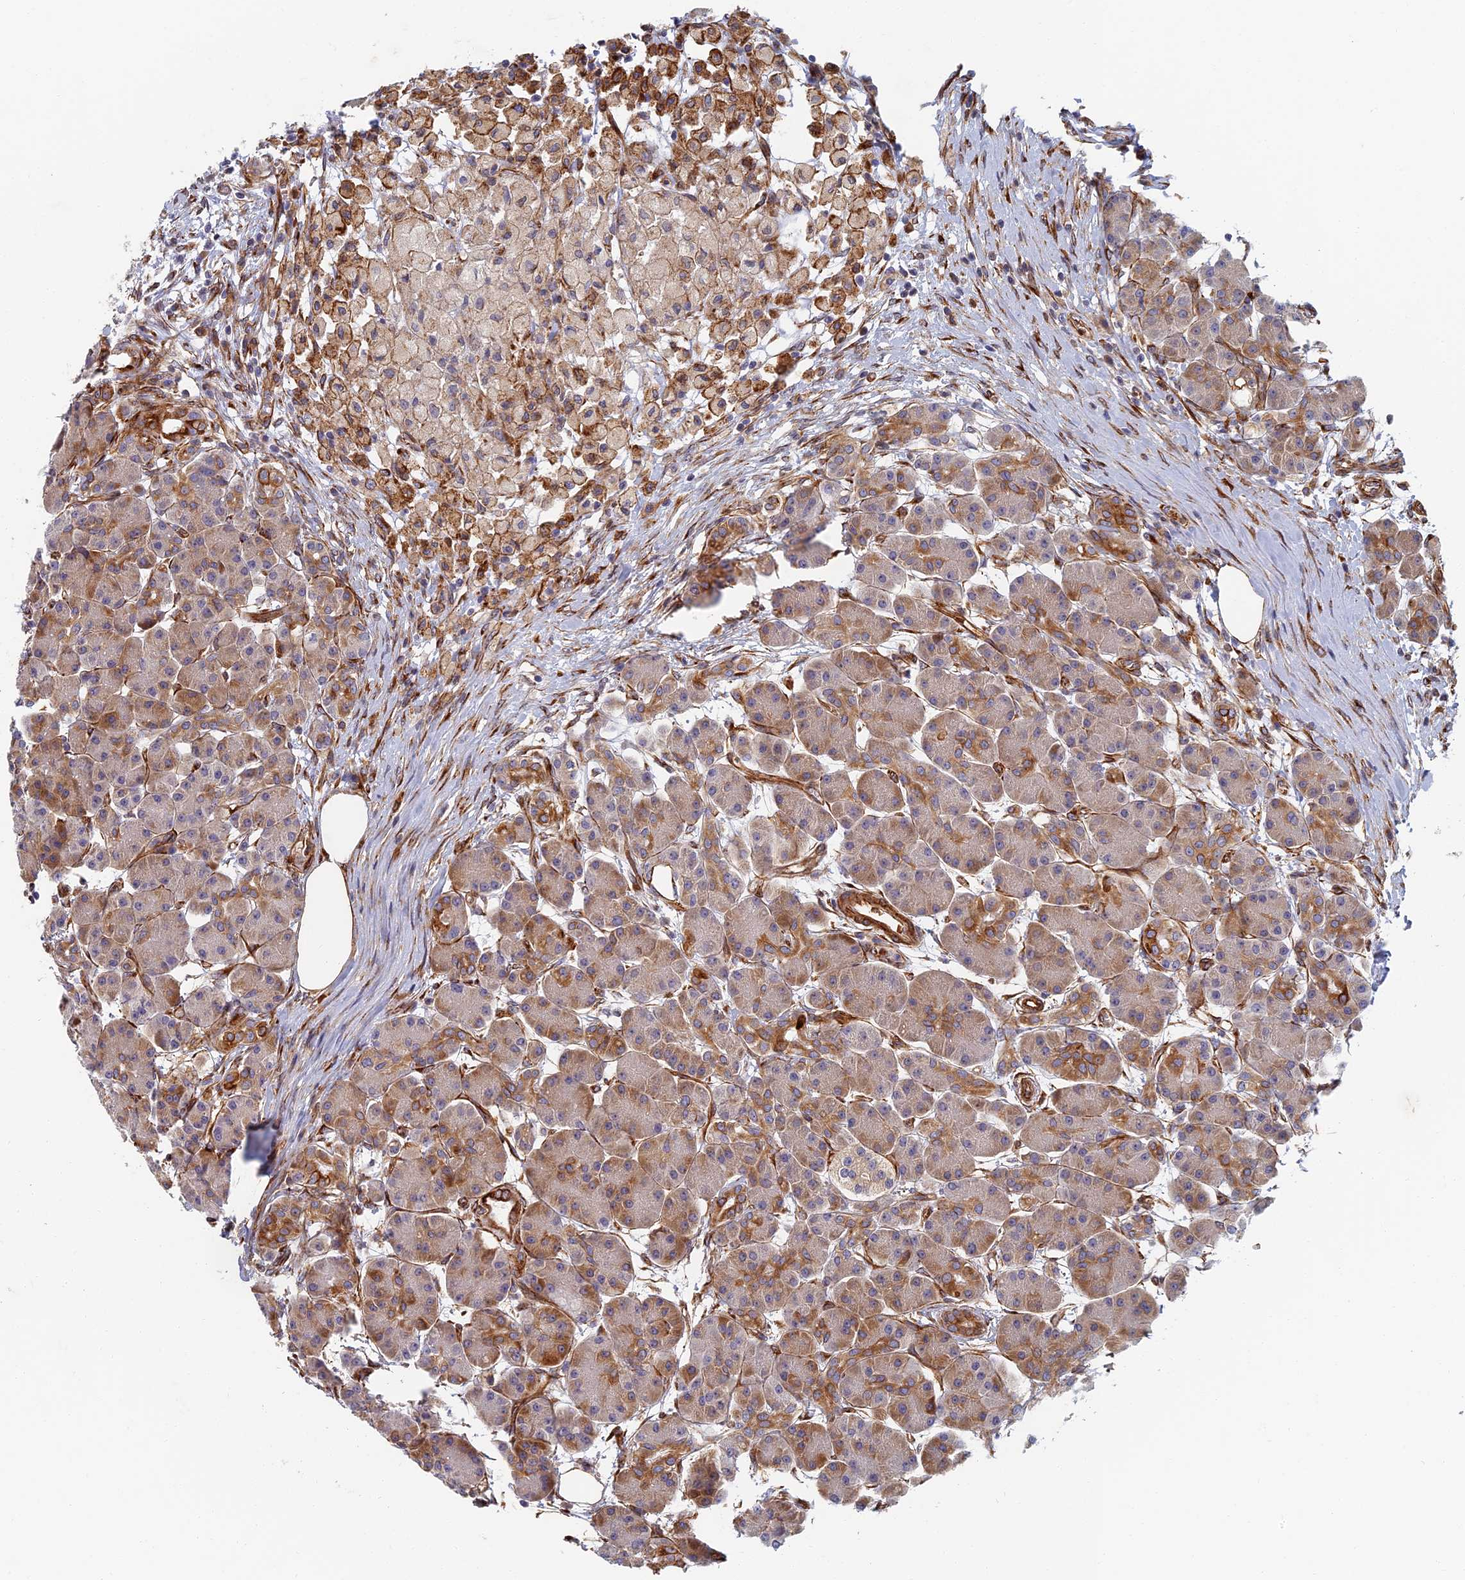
{"staining": {"intensity": "moderate", "quantity": "25%-75%", "location": "cytoplasmic/membranous"}, "tissue": "pancreas", "cell_type": "Exocrine glandular cells", "image_type": "normal", "snomed": [{"axis": "morphology", "description": "Normal tissue, NOS"}, {"axis": "topography", "description": "Pancreas"}], "caption": "High-magnification brightfield microscopy of benign pancreas stained with DAB (3,3'-diaminobenzidine) (brown) and counterstained with hematoxylin (blue). exocrine glandular cells exhibit moderate cytoplasmic/membranous staining is appreciated in about25%-75% of cells.", "gene": "ABCB10", "patient": {"sex": "male", "age": 63}}